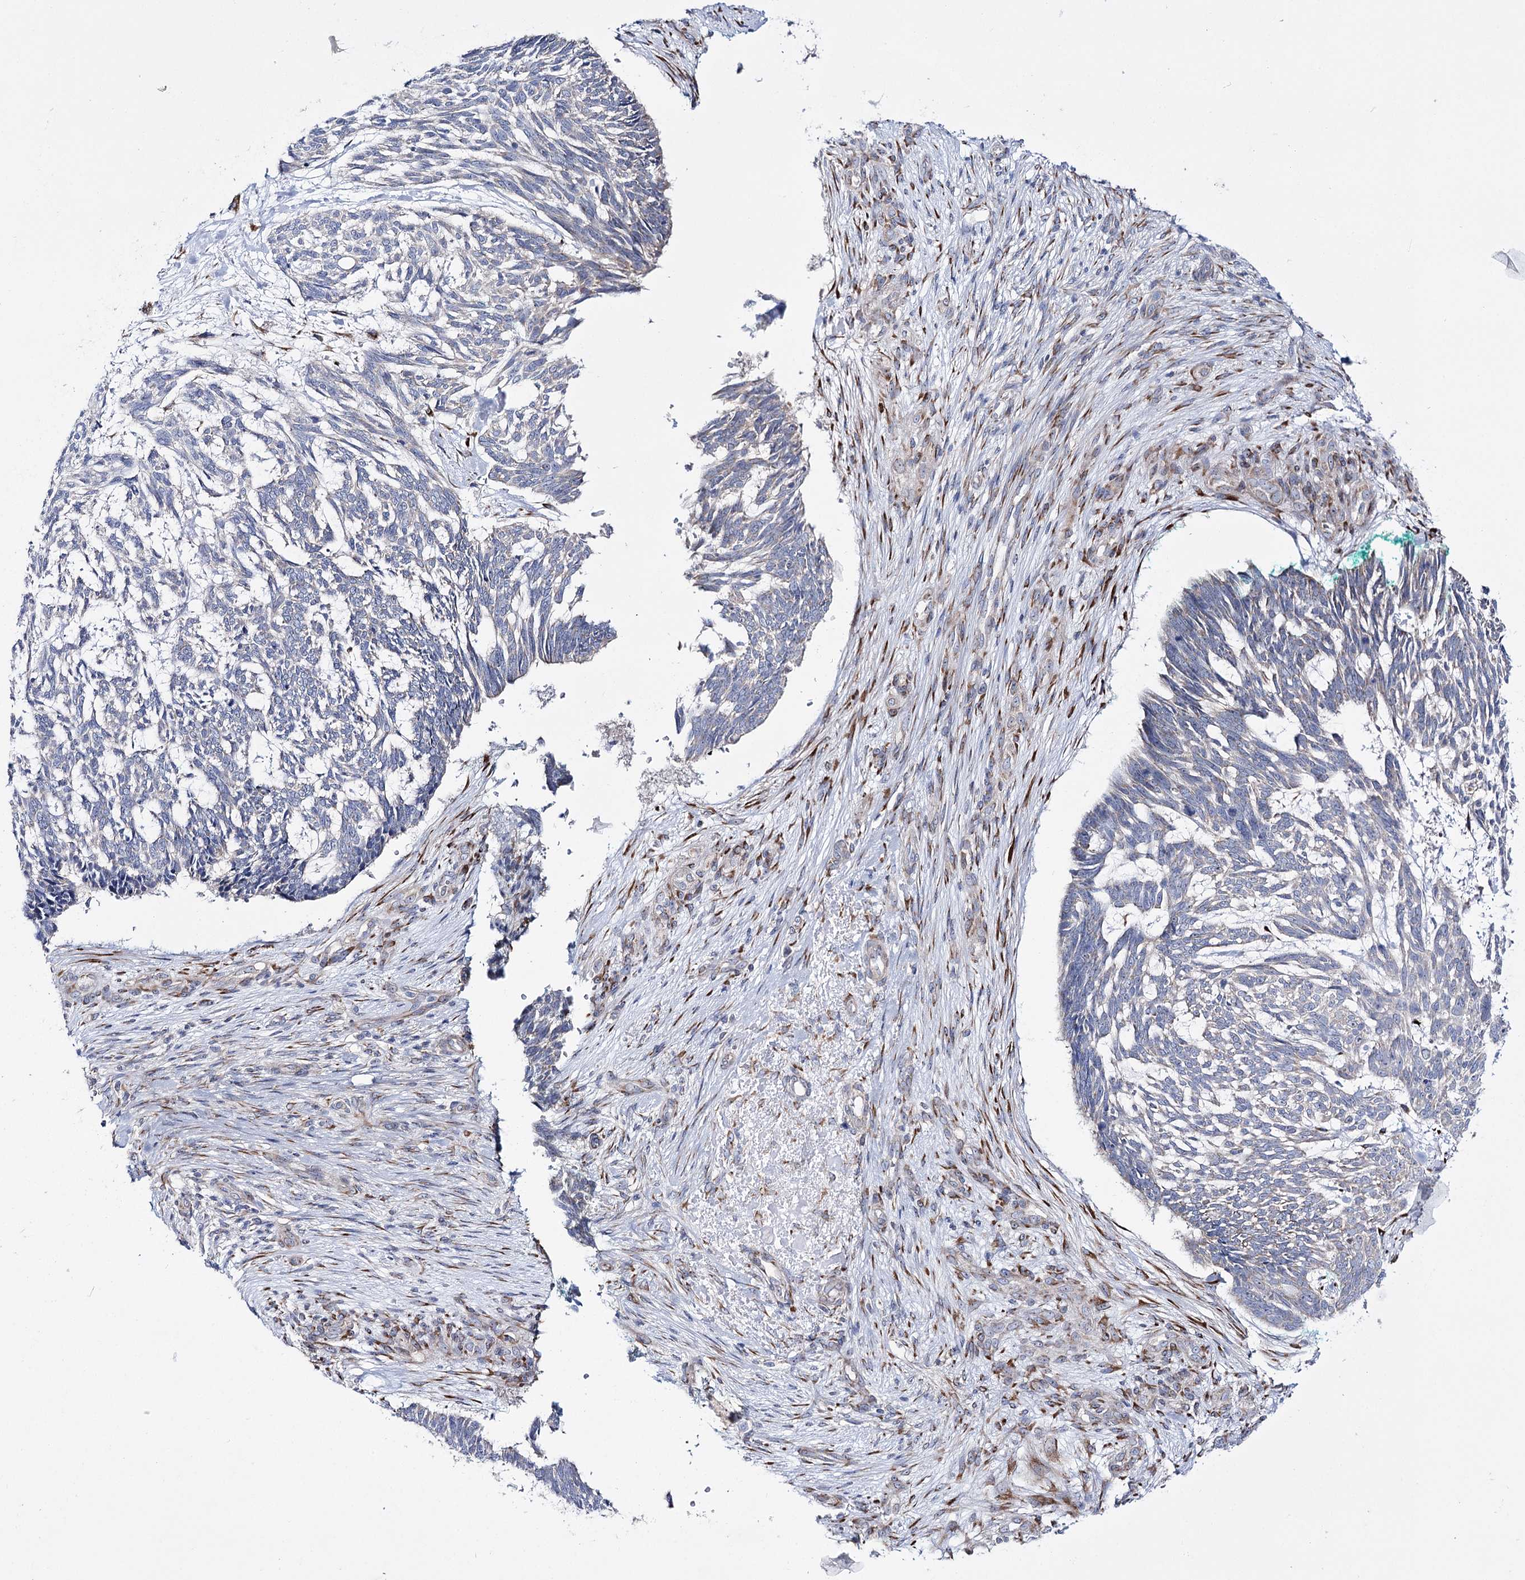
{"staining": {"intensity": "negative", "quantity": "none", "location": "none"}, "tissue": "skin cancer", "cell_type": "Tumor cells", "image_type": "cancer", "snomed": [{"axis": "morphology", "description": "Basal cell carcinoma"}, {"axis": "topography", "description": "Skin"}], "caption": "Photomicrograph shows no protein staining in tumor cells of skin cancer (basal cell carcinoma) tissue.", "gene": "METTL5", "patient": {"sex": "male", "age": 88}}